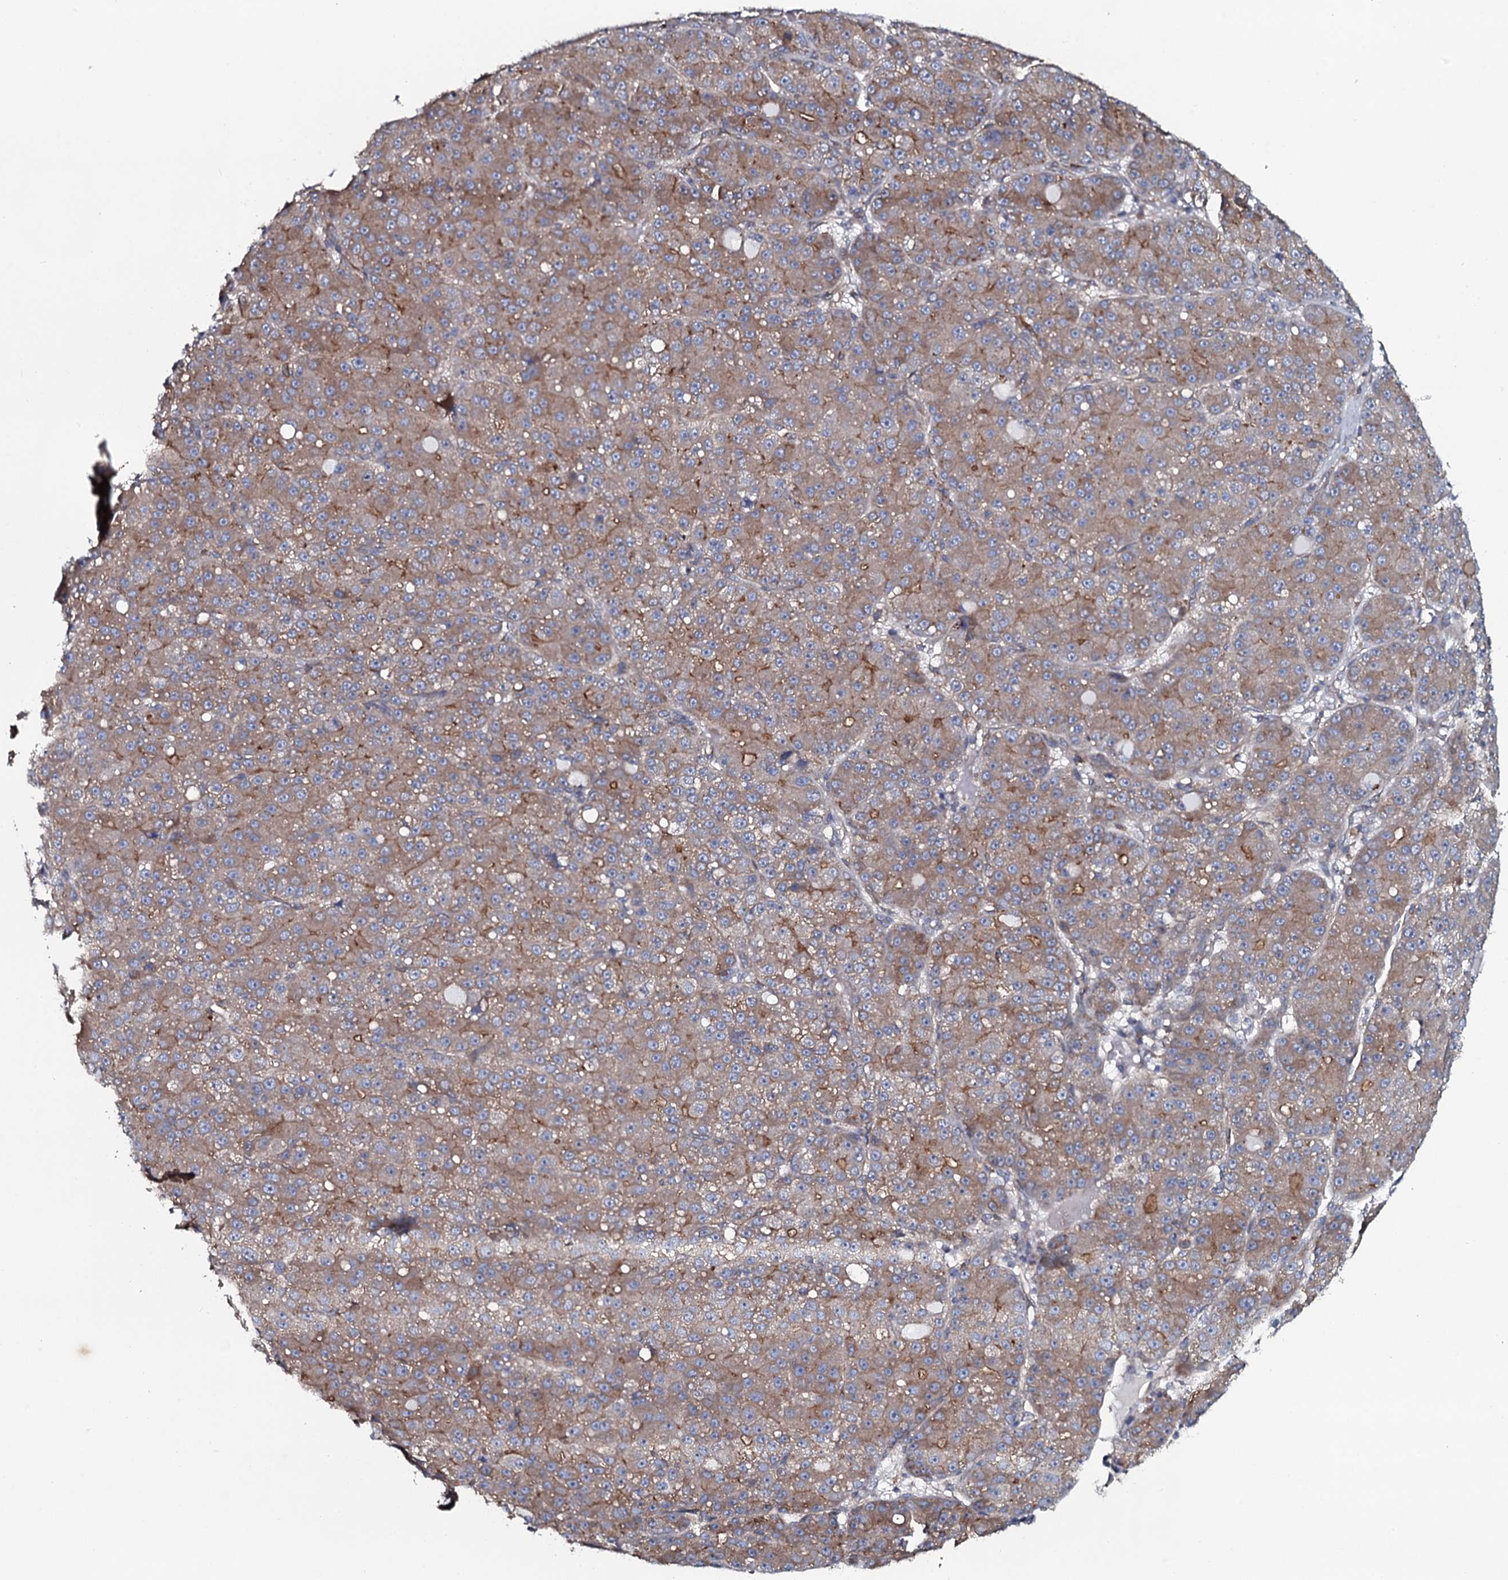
{"staining": {"intensity": "weak", "quantity": "25%-75%", "location": "cytoplasmic/membranous"}, "tissue": "liver cancer", "cell_type": "Tumor cells", "image_type": "cancer", "snomed": [{"axis": "morphology", "description": "Carcinoma, Hepatocellular, NOS"}, {"axis": "topography", "description": "Liver"}], "caption": "Liver hepatocellular carcinoma stained for a protein (brown) demonstrates weak cytoplasmic/membranous positive expression in about 25%-75% of tumor cells.", "gene": "TMEM151A", "patient": {"sex": "male", "age": 67}}